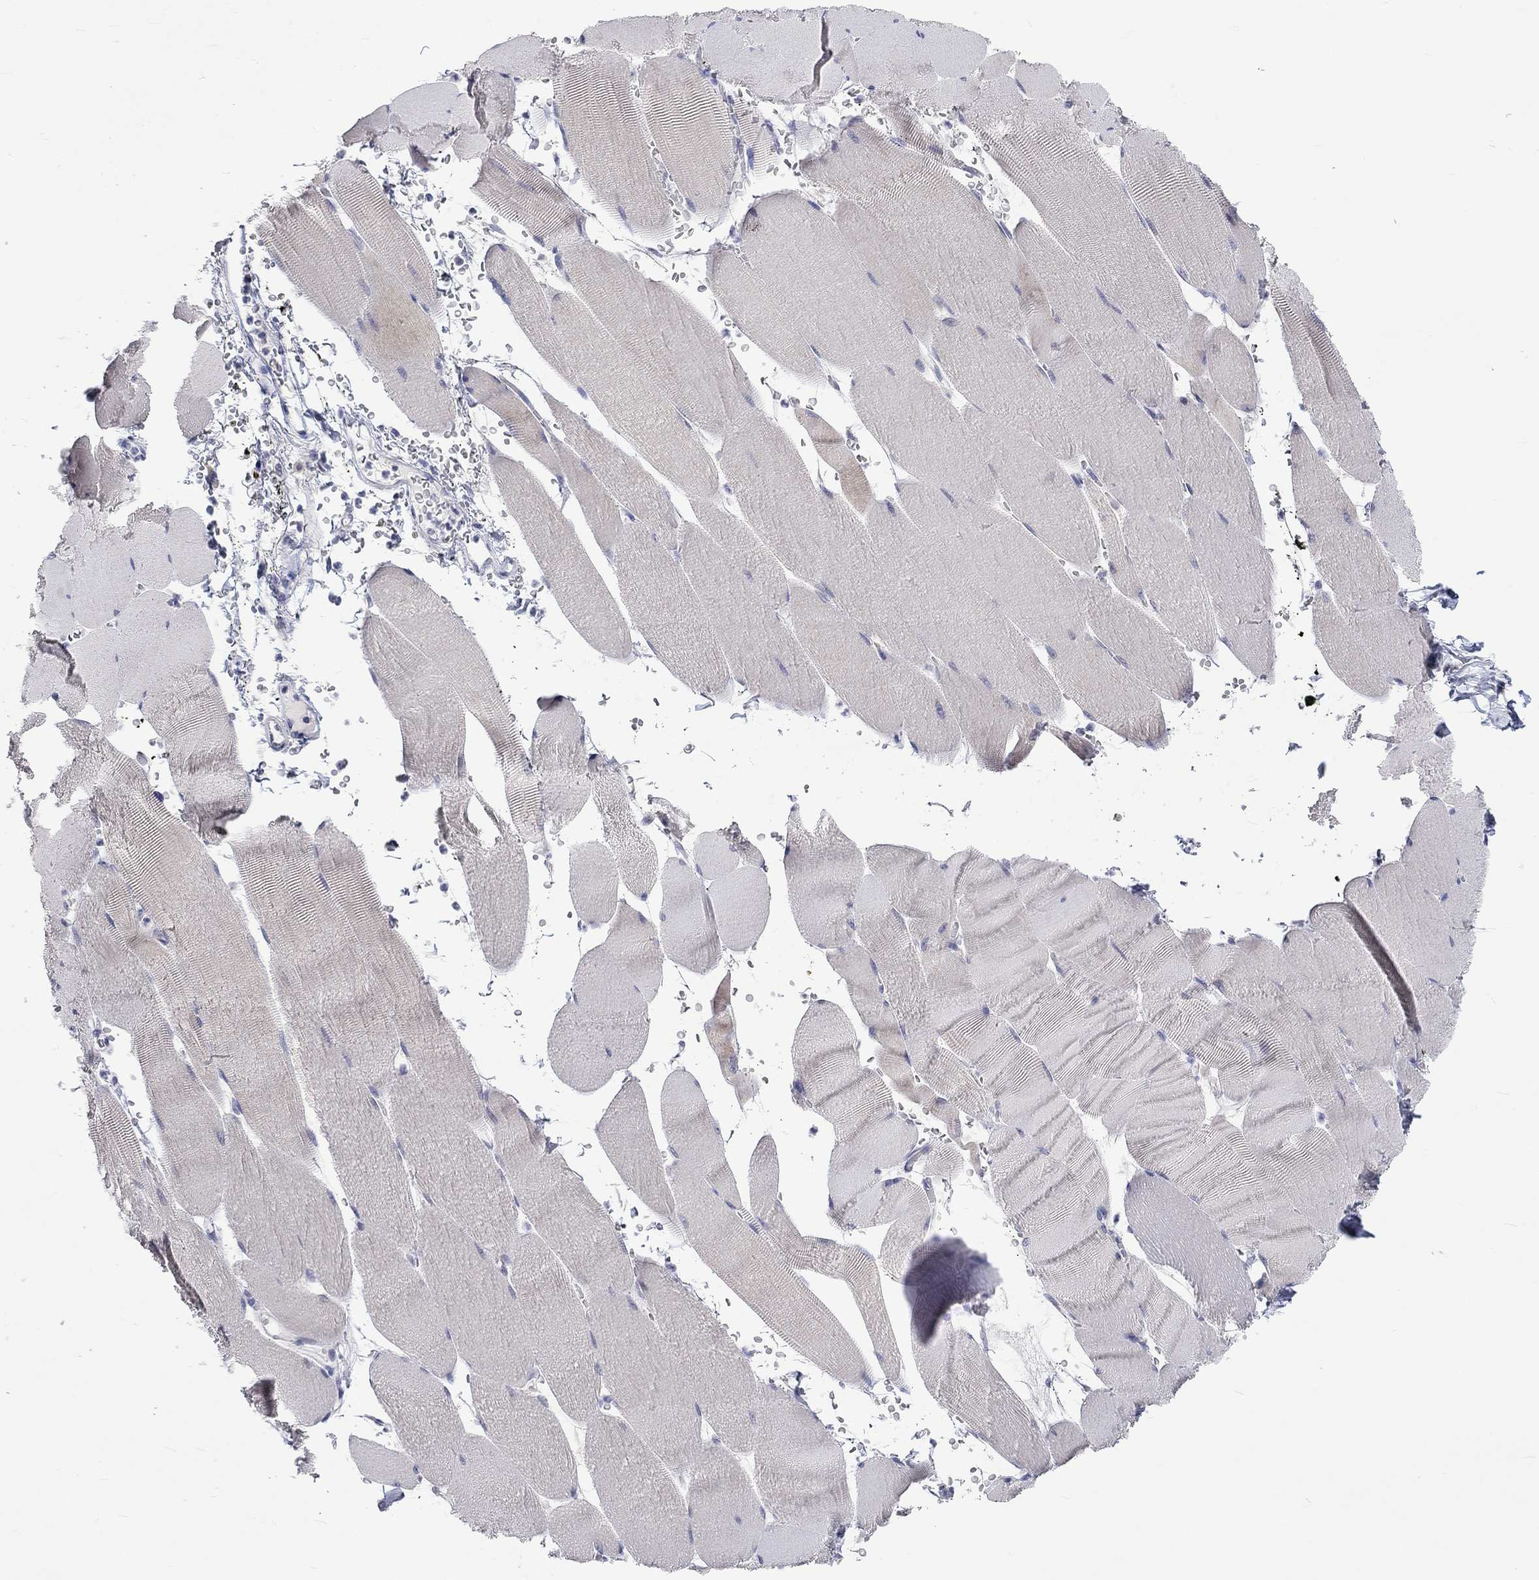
{"staining": {"intensity": "negative", "quantity": "none", "location": "none"}, "tissue": "skeletal muscle", "cell_type": "Myocytes", "image_type": "normal", "snomed": [{"axis": "morphology", "description": "Normal tissue, NOS"}, {"axis": "topography", "description": "Skeletal muscle"}], "caption": "The histopathology image demonstrates no significant expression in myocytes of skeletal muscle.", "gene": "CERS1", "patient": {"sex": "male", "age": 56}}